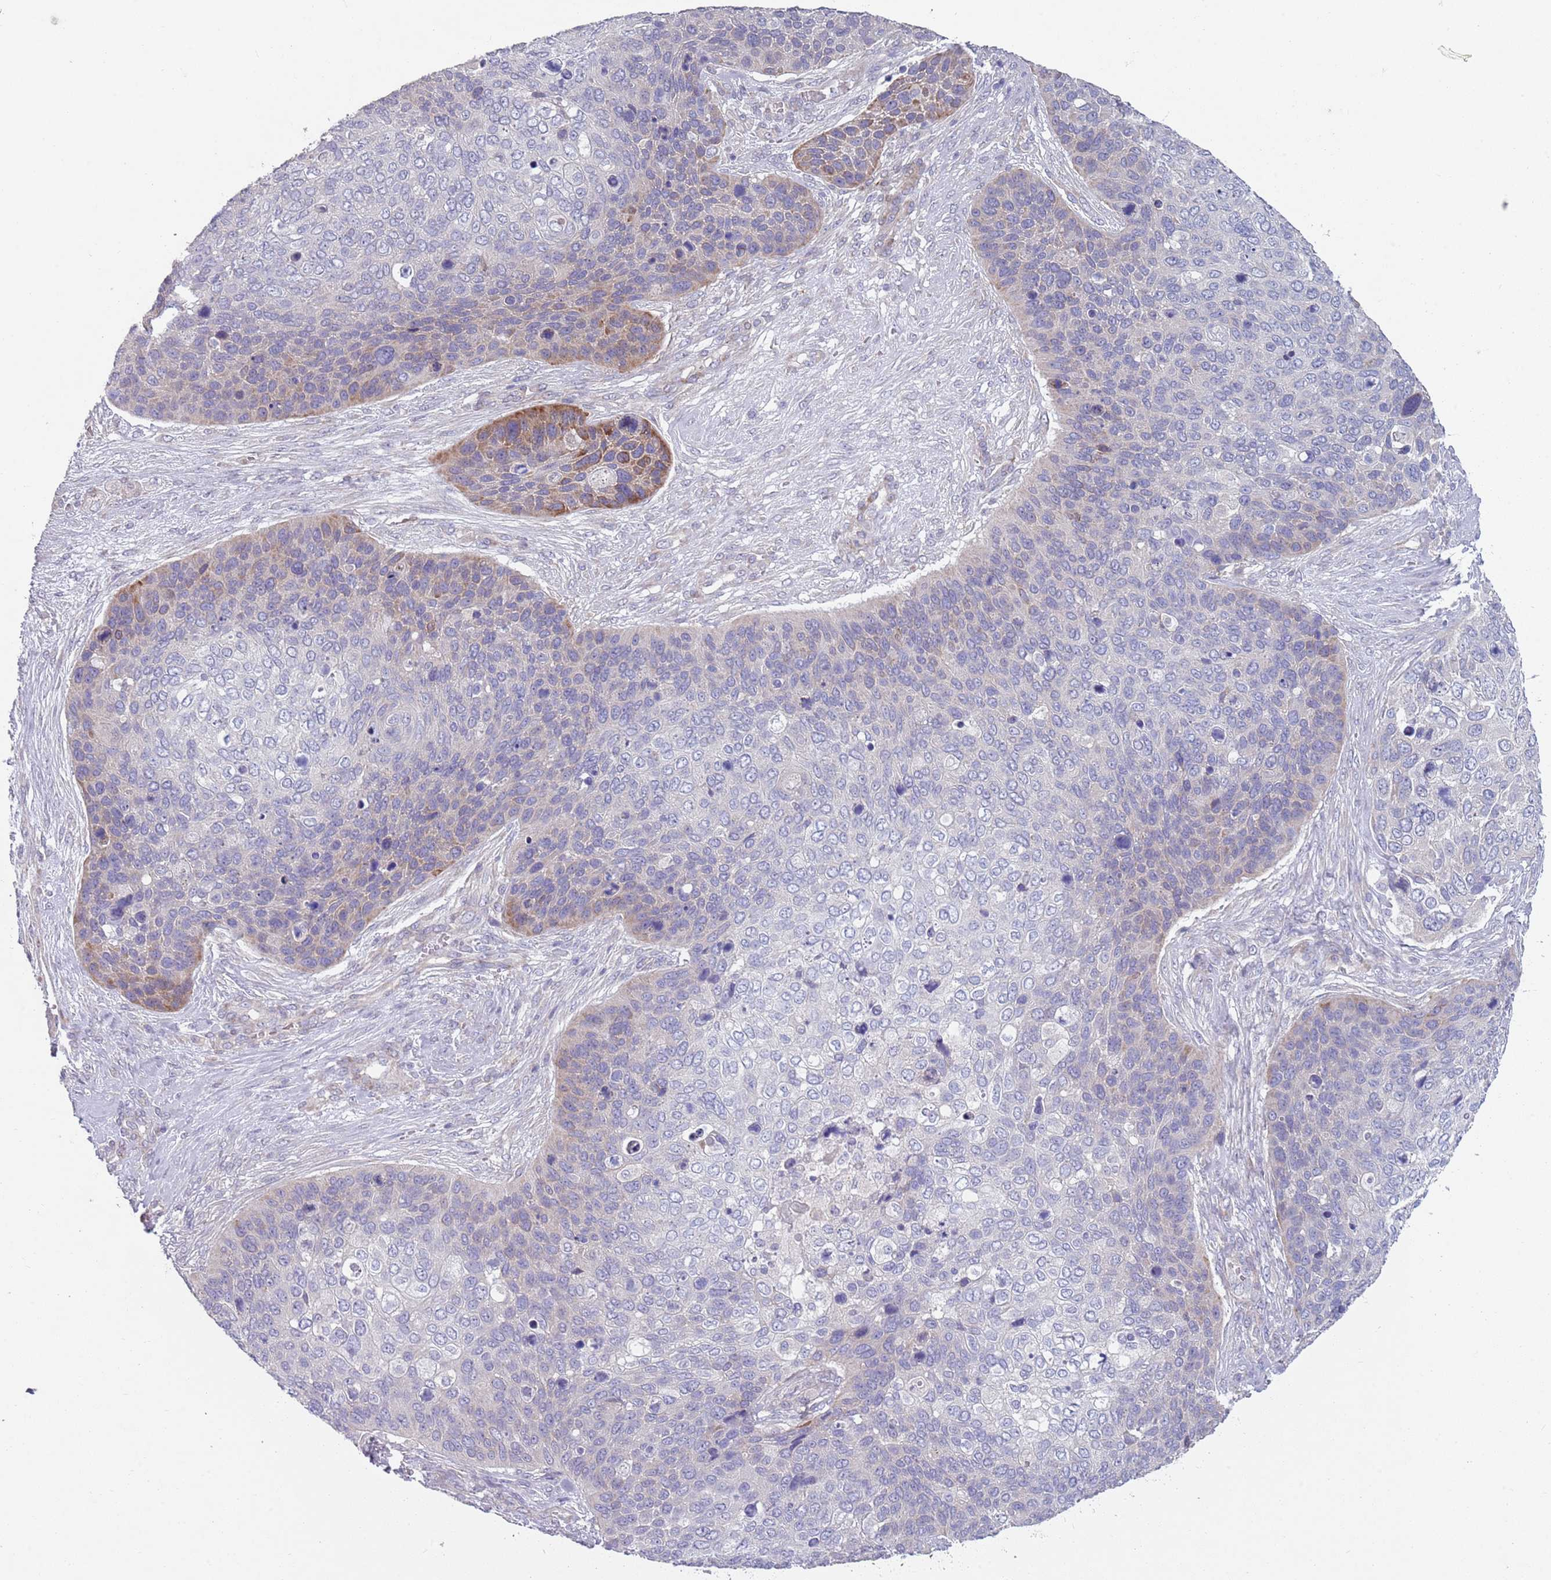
{"staining": {"intensity": "weak", "quantity": "<25%", "location": "cytoplasmic/membranous"}, "tissue": "skin cancer", "cell_type": "Tumor cells", "image_type": "cancer", "snomed": [{"axis": "morphology", "description": "Basal cell carcinoma"}, {"axis": "topography", "description": "Skin"}], "caption": "High power microscopy histopathology image of an immunohistochemistry (IHC) micrograph of skin basal cell carcinoma, revealing no significant expression in tumor cells.", "gene": "ZNF583", "patient": {"sex": "female", "age": 74}}